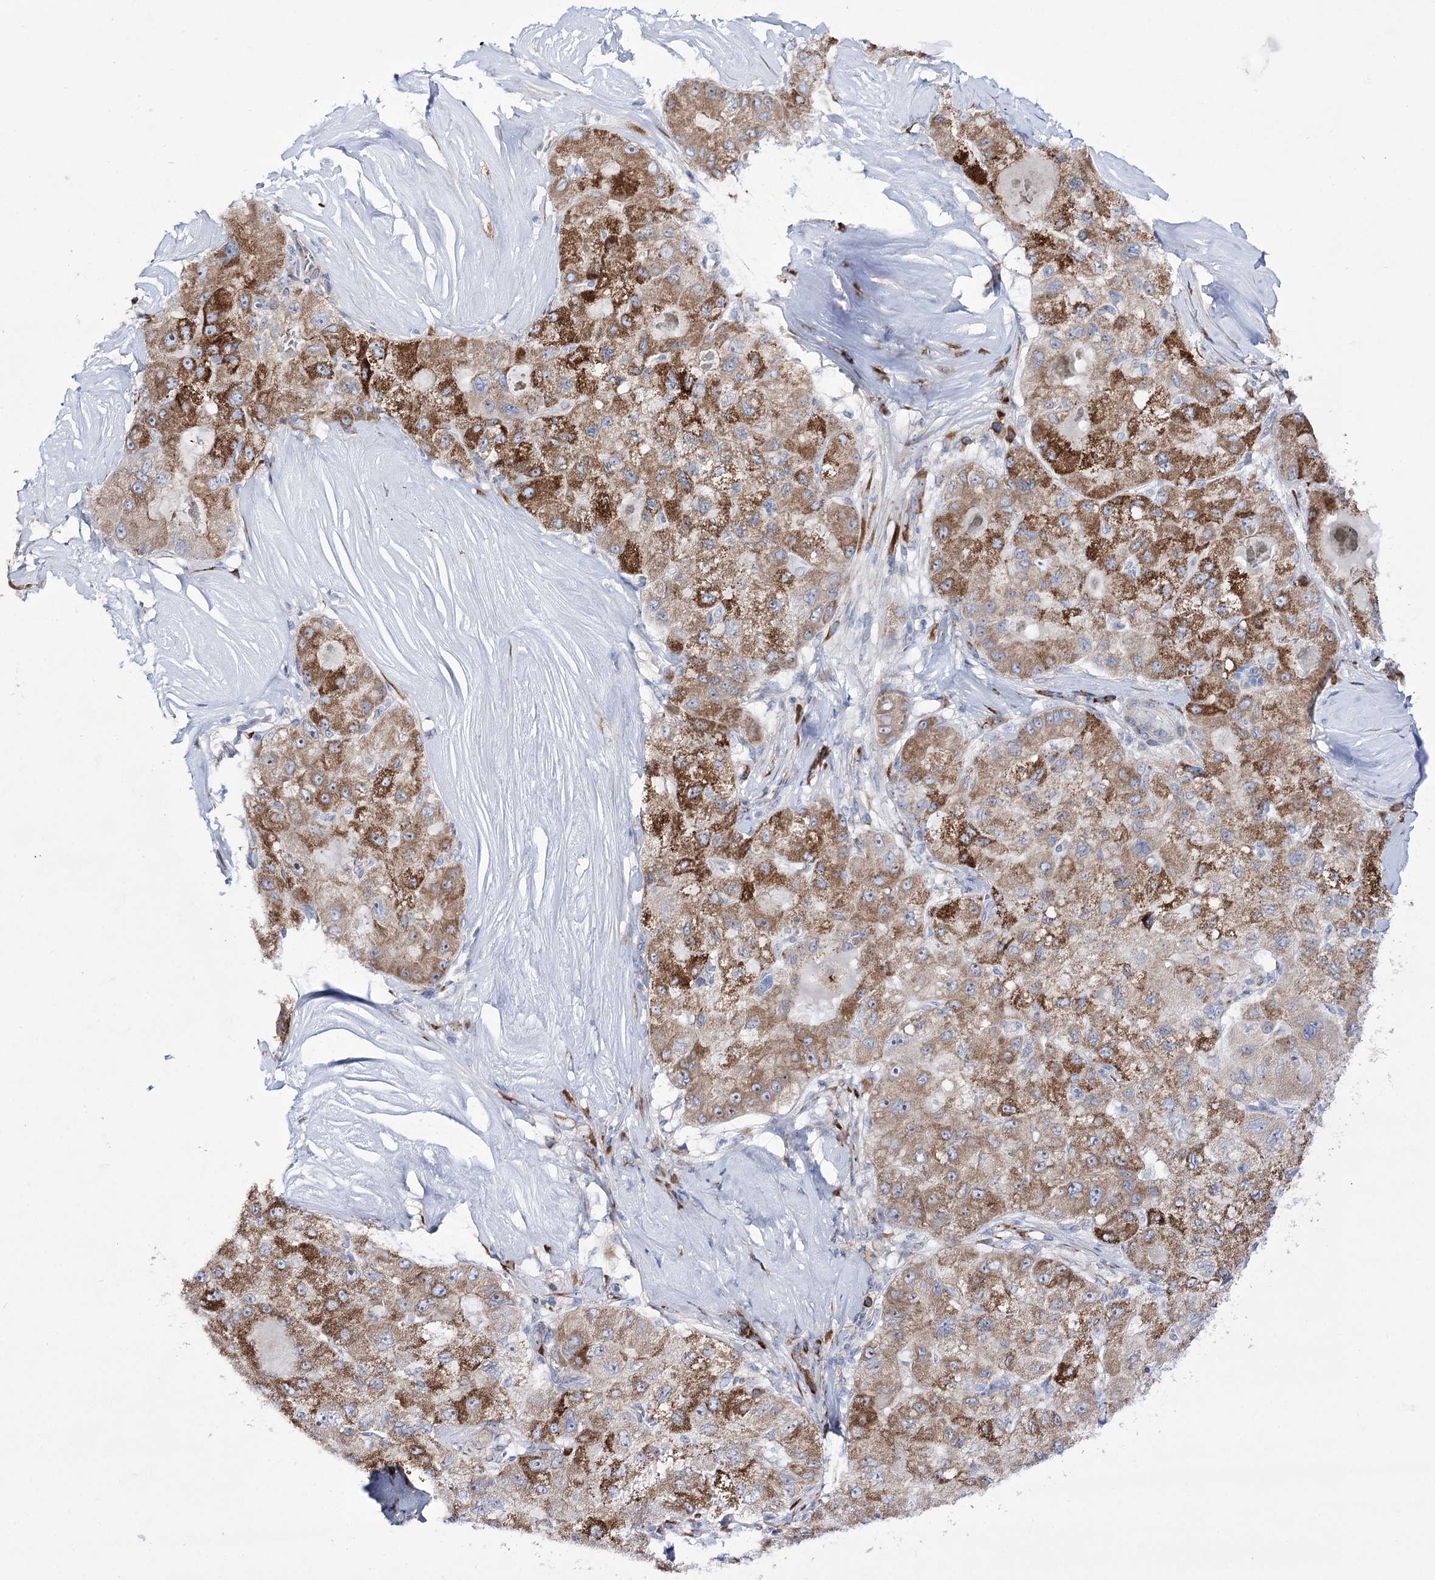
{"staining": {"intensity": "moderate", "quantity": ">75%", "location": "cytoplasmic/membranous"}, "tissue": "liver cancer", "cell_type": "Tumor cells", "image_type": "cancer", "snomed": [{"axis": "morphology", "description": "Carcinoma, Hepatocellular, NOS"}, {"axis": "topography", "description": "Liver"}], "caption": "A brown stain shows moderate cytoplasmic/membranous positivity of a protein in hepatocellular carcinoma (liver) tumor cells.", "gene": "METTL5", "patient": {"sex": "male", "age": 80}}